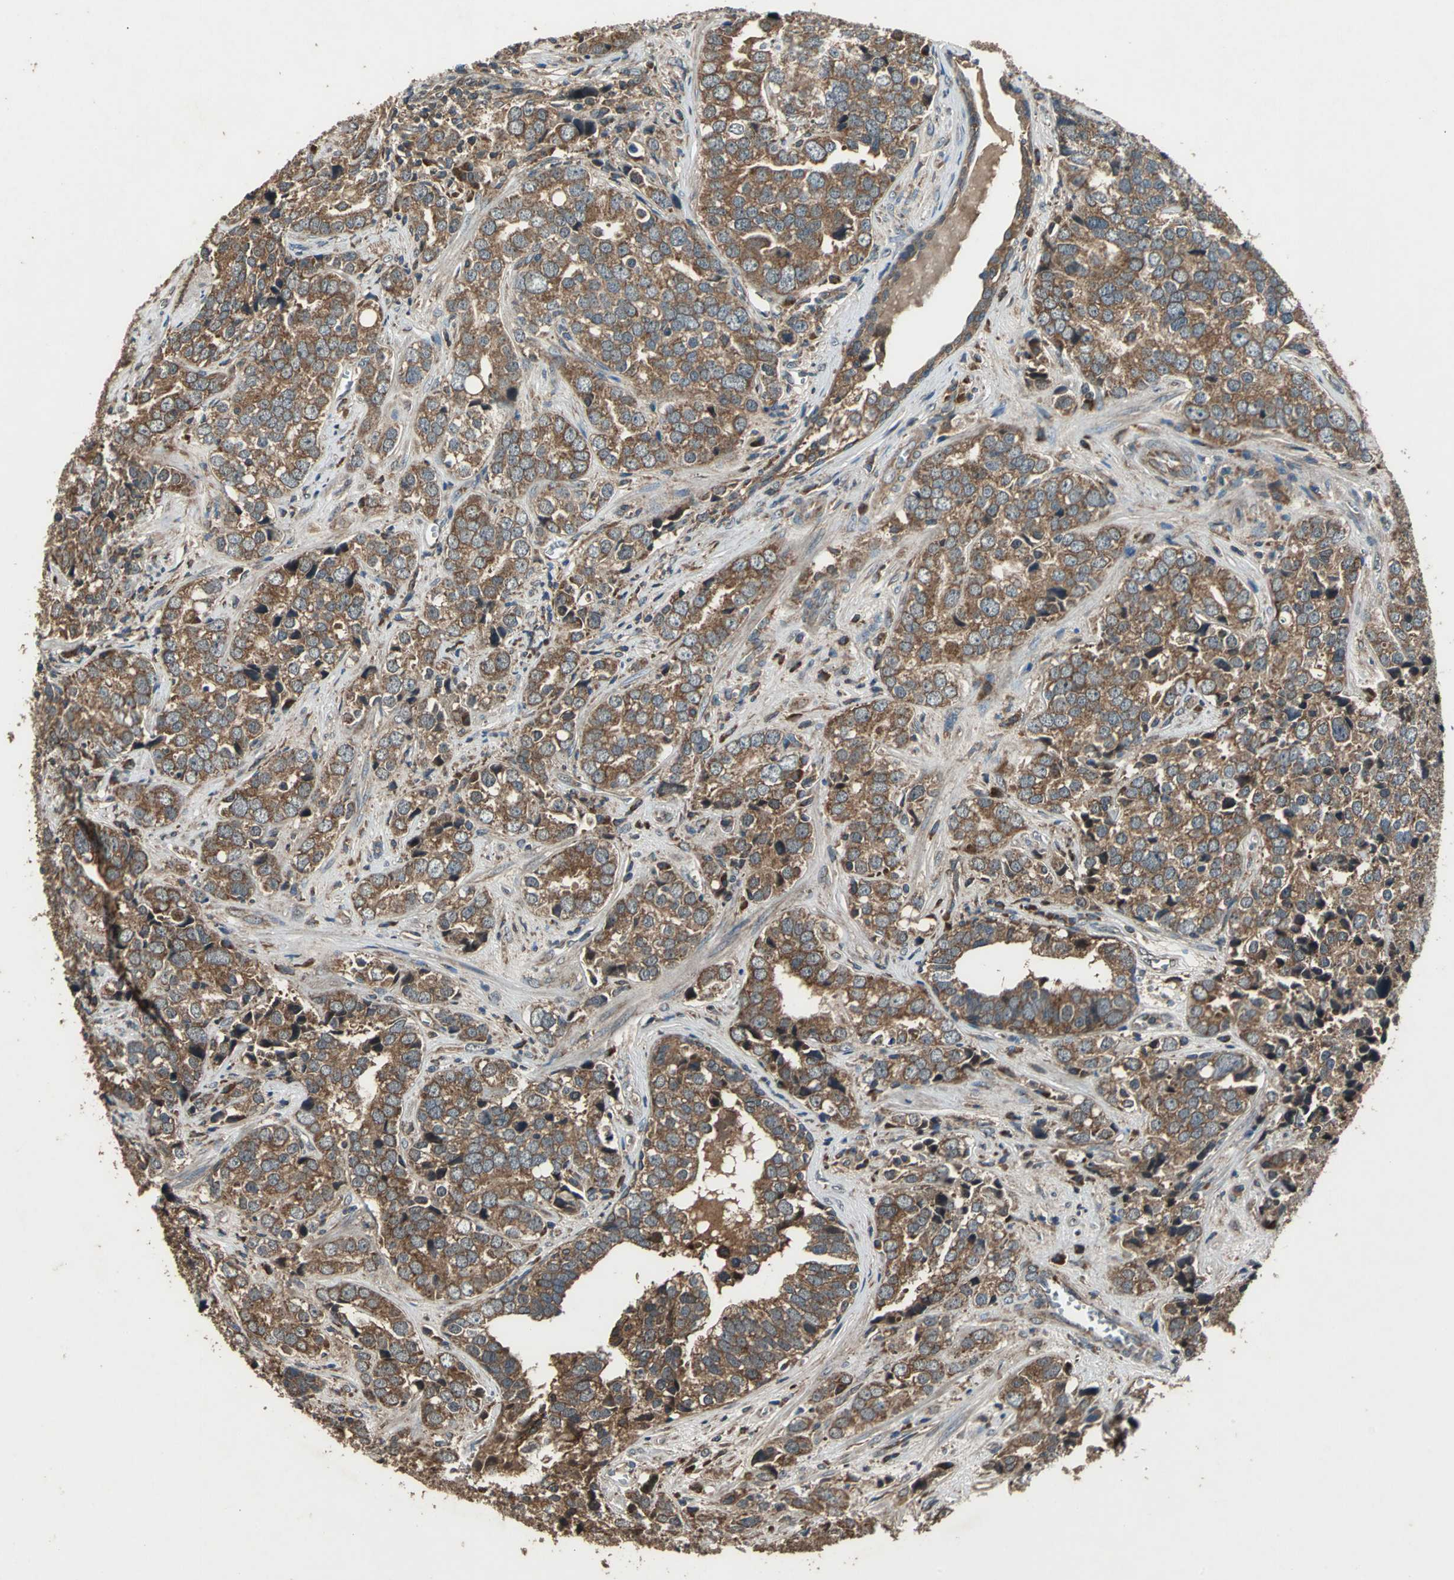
{"staining": {"intensity": "strong", "quantity": ">75%", "location": "cytoplasmic/membranous"}, "tissue": "prostate cancer", "cell_type": "Tumor cells", "image_type": "cancer", "snomed": [{"axis": "morphology", "description": "Adenocarcinoma, High grade"}, {"axis": "topography", "description": "Prostate"}], "caption": "High-magnification brightfield microscopy of high-grade adenocarcinoma (prostate) stained with DAB (3,3'-diaminobenzidine) (brown) and counterstained with hematoxylin (blue). tumor cells exhibit strong cytoplasmic/membranous expression is present in about>75% of cells. (DAB (3,3'-diaminobenzidine) IHC with brightfield microscopy, high magnification).", "gene": "ZNF608", "patient": {"sex": "male", "age": 71}}